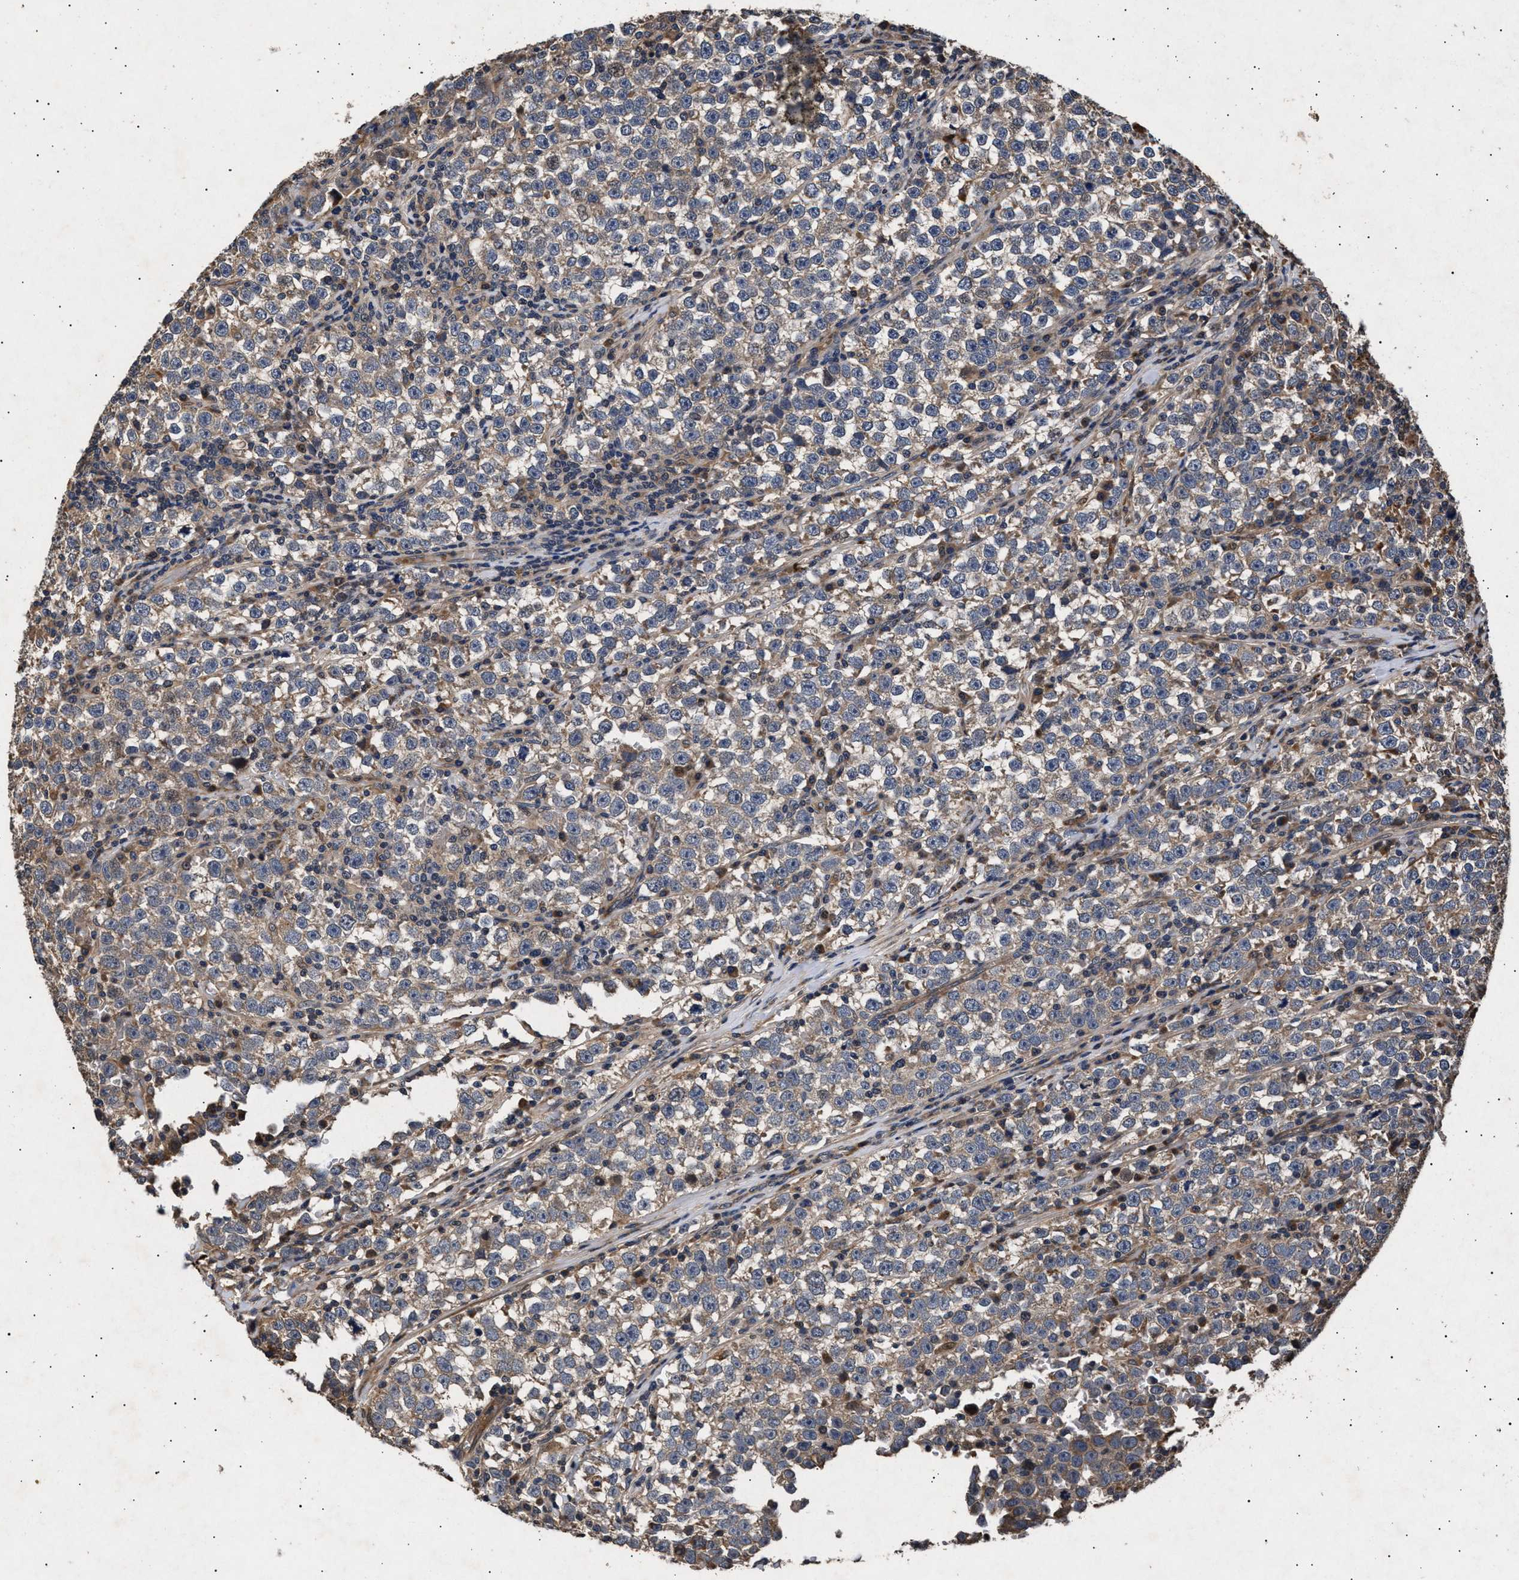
{"staining": {"intensity": "moderate", "quantity": ">75%", "location": "cytoplasmic/membranous"}, "tissue": "testis cancer", "cell_type": "Tumor cells", "image_type": "cancer", "snomed": [{"axis": "morphology", "description": "Seminoma, NOS"}, {"axis": "topography", "description": "Testis"}], "caption": "Immunohistochemical staining of seminoma (testis) demonstrates medium levels of moderate cytoplasmic/membranous protein expression in approximately >75% of tumor cells. (Brightfield microscopy of DAB IHC at high magnification).", "gene": "ITGB5", "patient": {"sex": "male", "age": 43}}